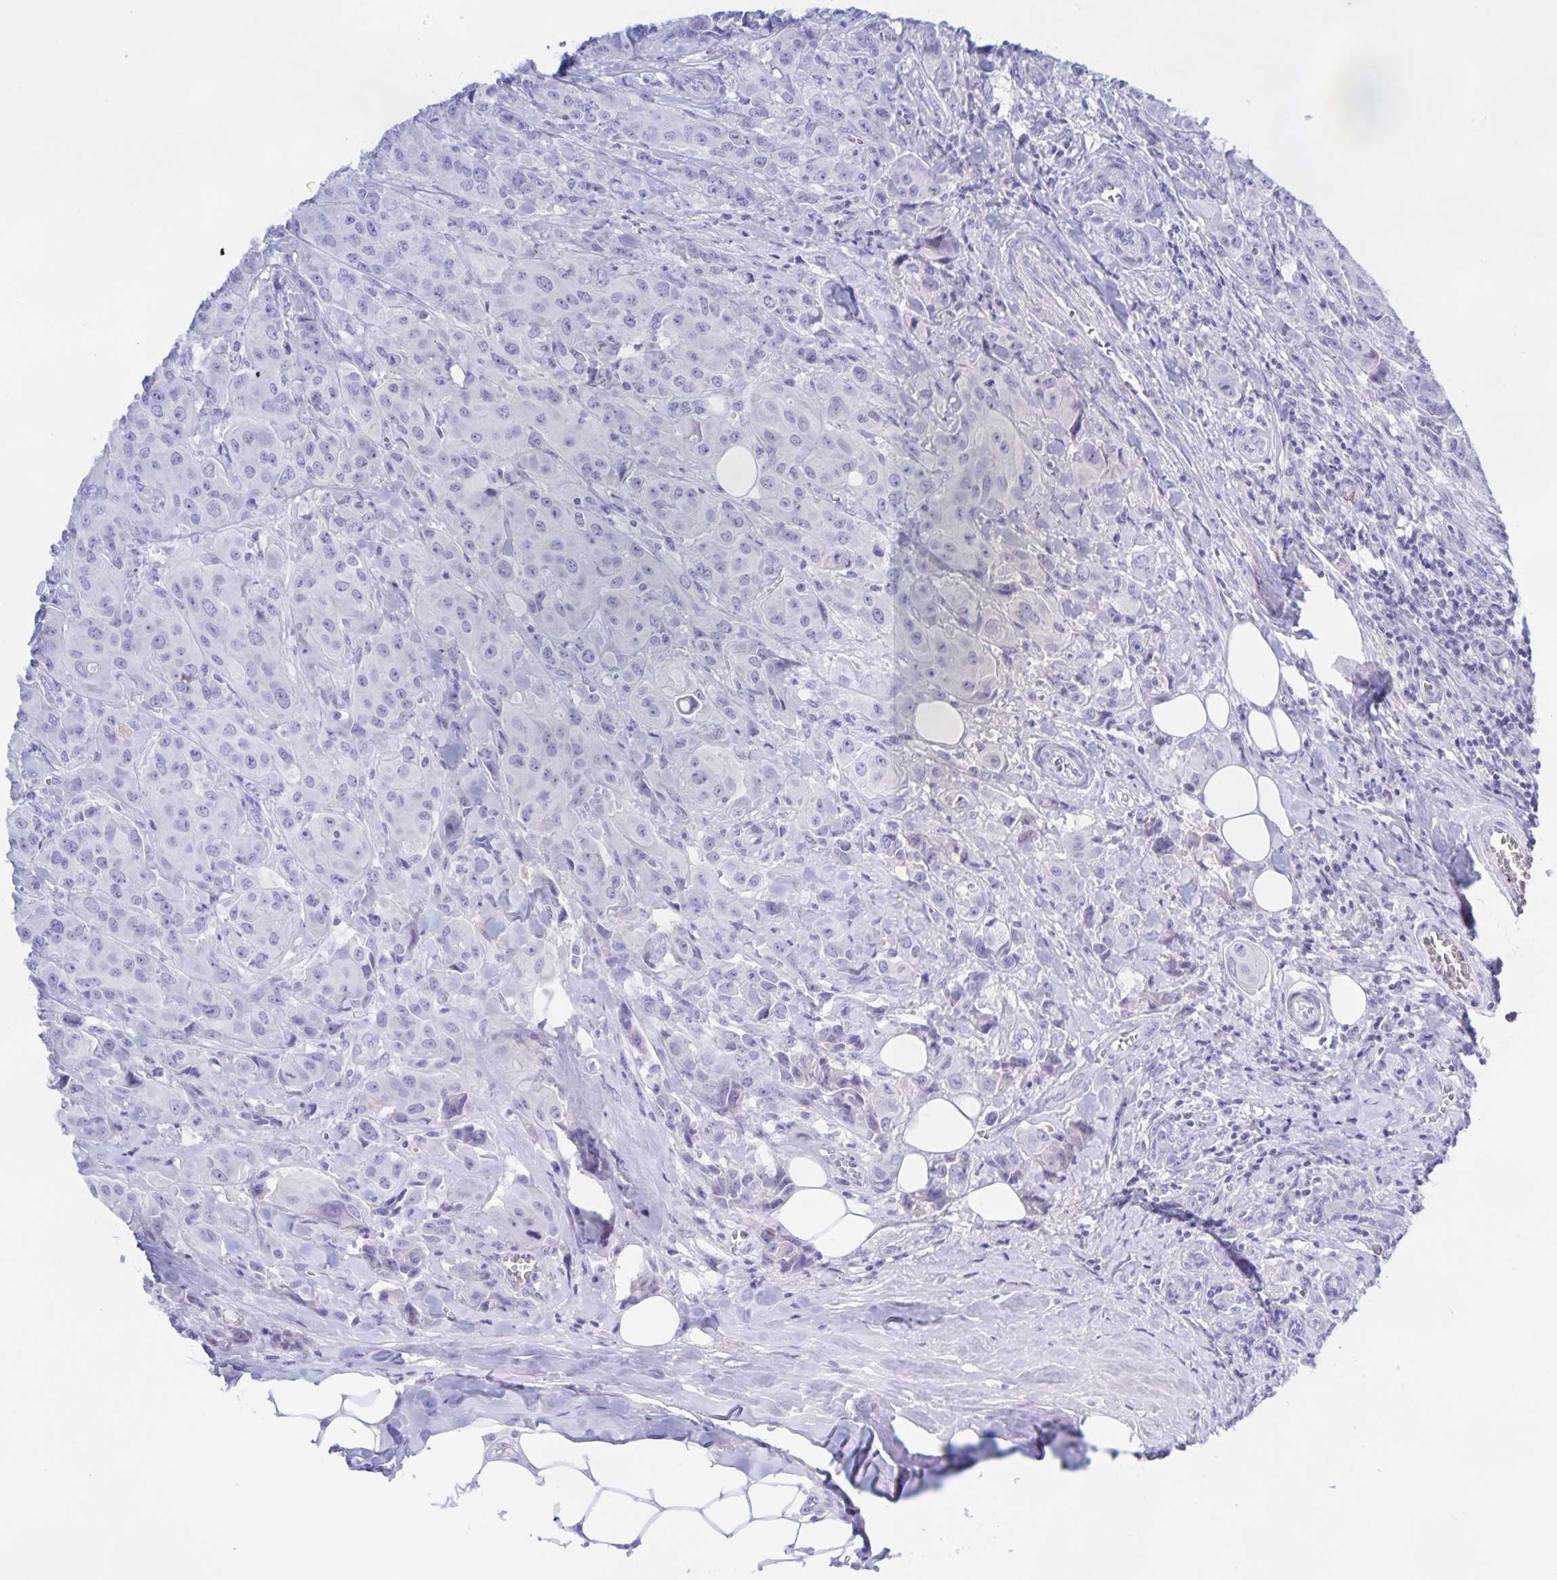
{"staining": {"intensity": "negative", "quantity": "none", "location": "none"}, "tissue": "breast cancer", "cell_type": "Tumor cells", "image_type": "cancer", "snomed": [{"axis": "morphology", "description": "Normal tissue, NOS"}, {"axis": "morphology", "description": "Duct carcinoma"}, {"axis": "topography", "description": "Breast"}], "caption": "This is an immunohistochemistry (IHC) micrograph of human invasive ductal carcinoma (breast). There is no expression in tumor cells.", "gene": "CATSPER4", "patient": {"sex": "female", "age": 43}}